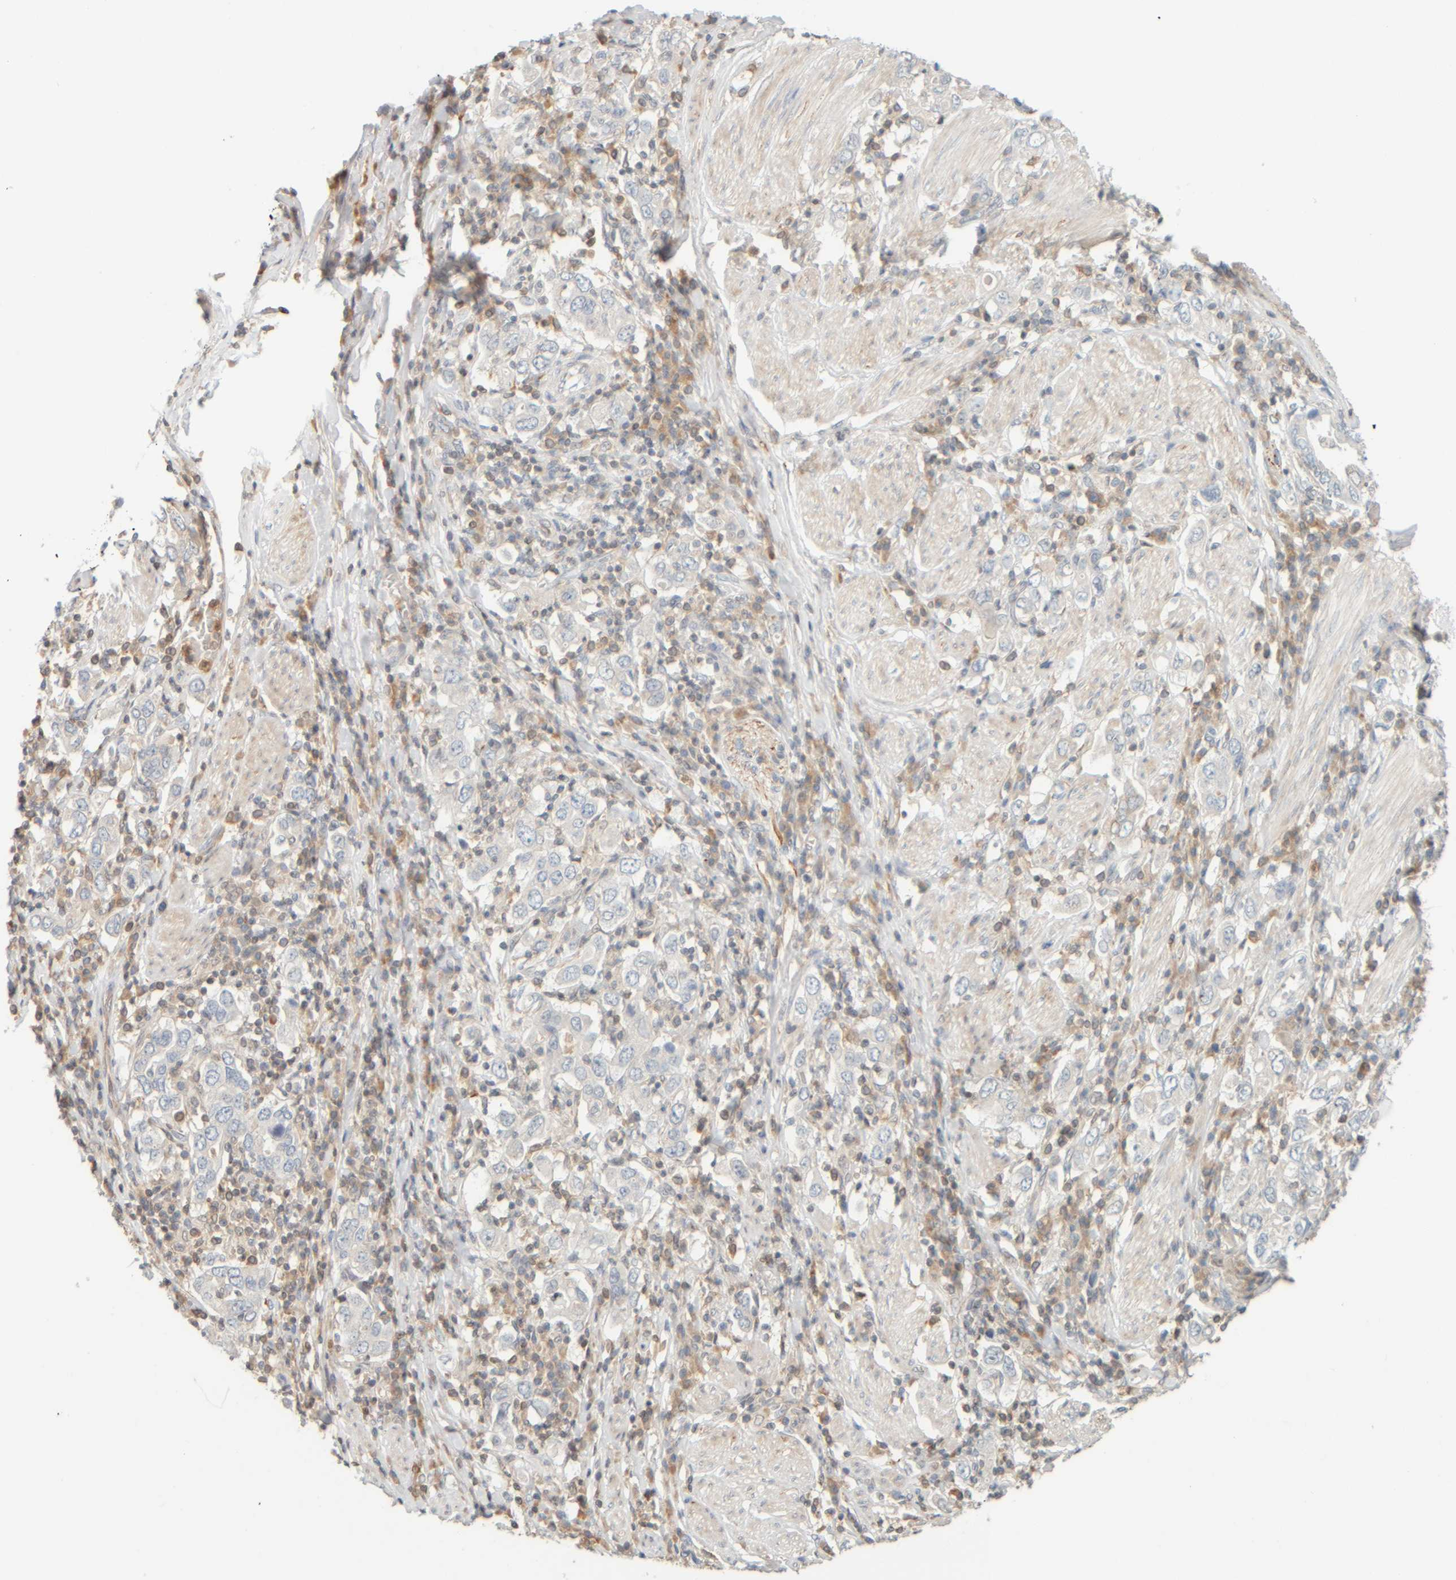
{"staining": {"intensity": "weak", "quantity": "<25%", "location": "cytoplasmic/membranous"}, "tissue": "stomach cancer", "cell_type": "Tumor cells", "image_type": "cancer", "snomed": [{"axis": "morphology", "description": "Adenocarcinoma, NOS"}, {"axis": "topography", "description": "Stomach, upper"}], "caption": "Tumor cells show no significant positivity in adenocarcinoma (stomach). The staining is performed using DAB (3,3'-diaminobenzidine) brown chromogen with nuclei counter-stained in using hematoxylin.", "gene": "PTGES3L-AARSD1", "patient": {"sex": "male", "age": 62}}